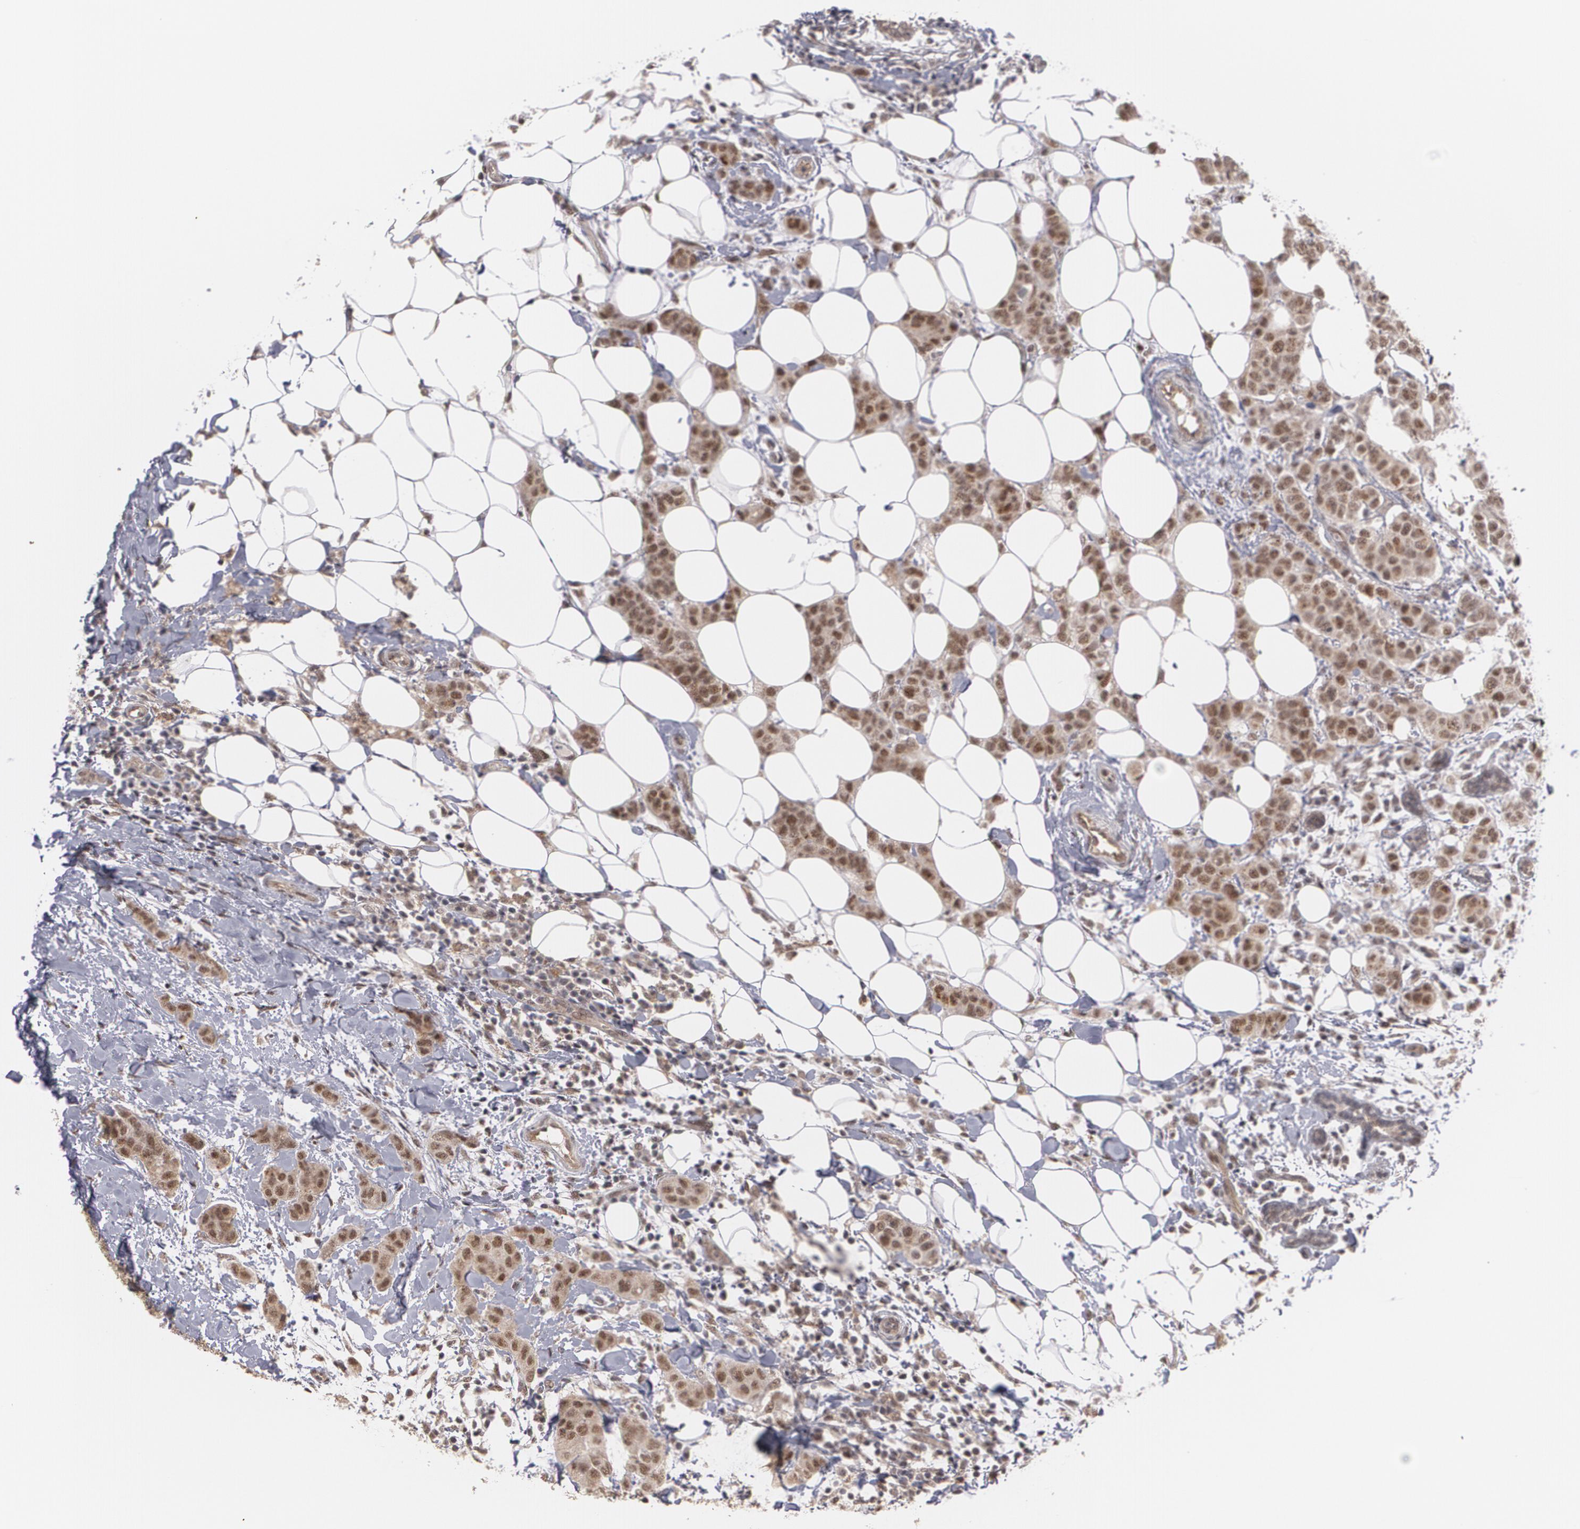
{"staining": {"intensity": "moderate", "quantity": ">75%", "location": "nuclear"}, "tissue": "breast cancer", "cell_type": "Tumor cells", "image_type": "cancer", "snomed": [{"axis": "morphology", "description": "Duct carcinoma"}, {"axis": "topography", "description": "Breast"}], "caption": "The histopathology image demonstrates staining of breast intraductal carcinoma, revealing moderate nuclear protein expression (brown color) within tumor cells.", "gene": "ZNF75A", "patient": {"sex": "female", "age": 40}}